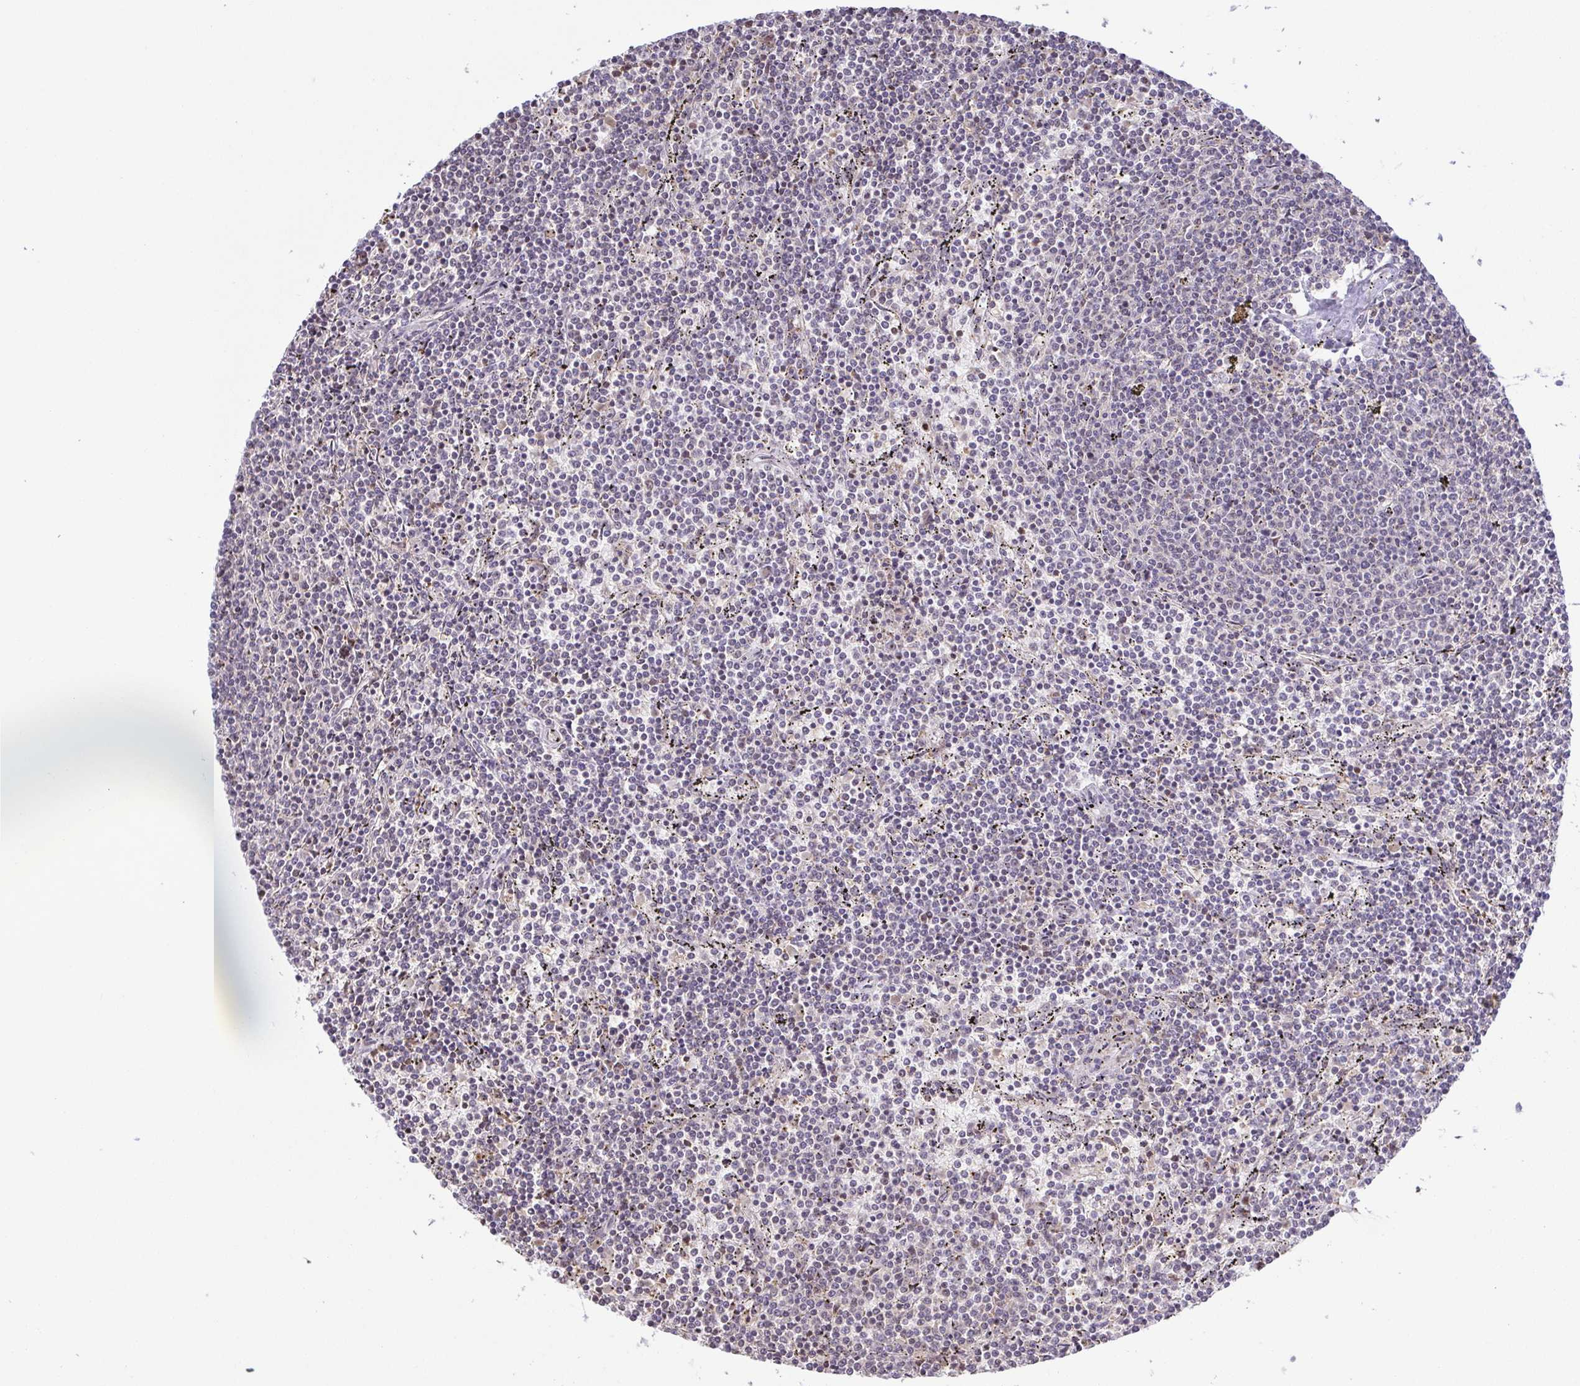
{"staining": {"intensity": "negative", "quantity": "none", "location": "none"}, "tissue": "lymphoma", "cell_type": "Tumor cells", "image_type": "cancer", "snomed": [{"axis": "morphology", "description": "Malignant lymphoma, non-Hodgkin's type, Low grade"}, {"axis": "topography", "description": "Spleen"}], "caption": "Immunohistochemistry (IHC) micrograph of neoplastic tissue: malignant lymphoma, non-Hodgkin's type (low-grade) stained with DAB exhibits no significant protein staining in tumor cells.", "gene": "RSL24D1", "patient": {"sex": "female", "age": 50}}